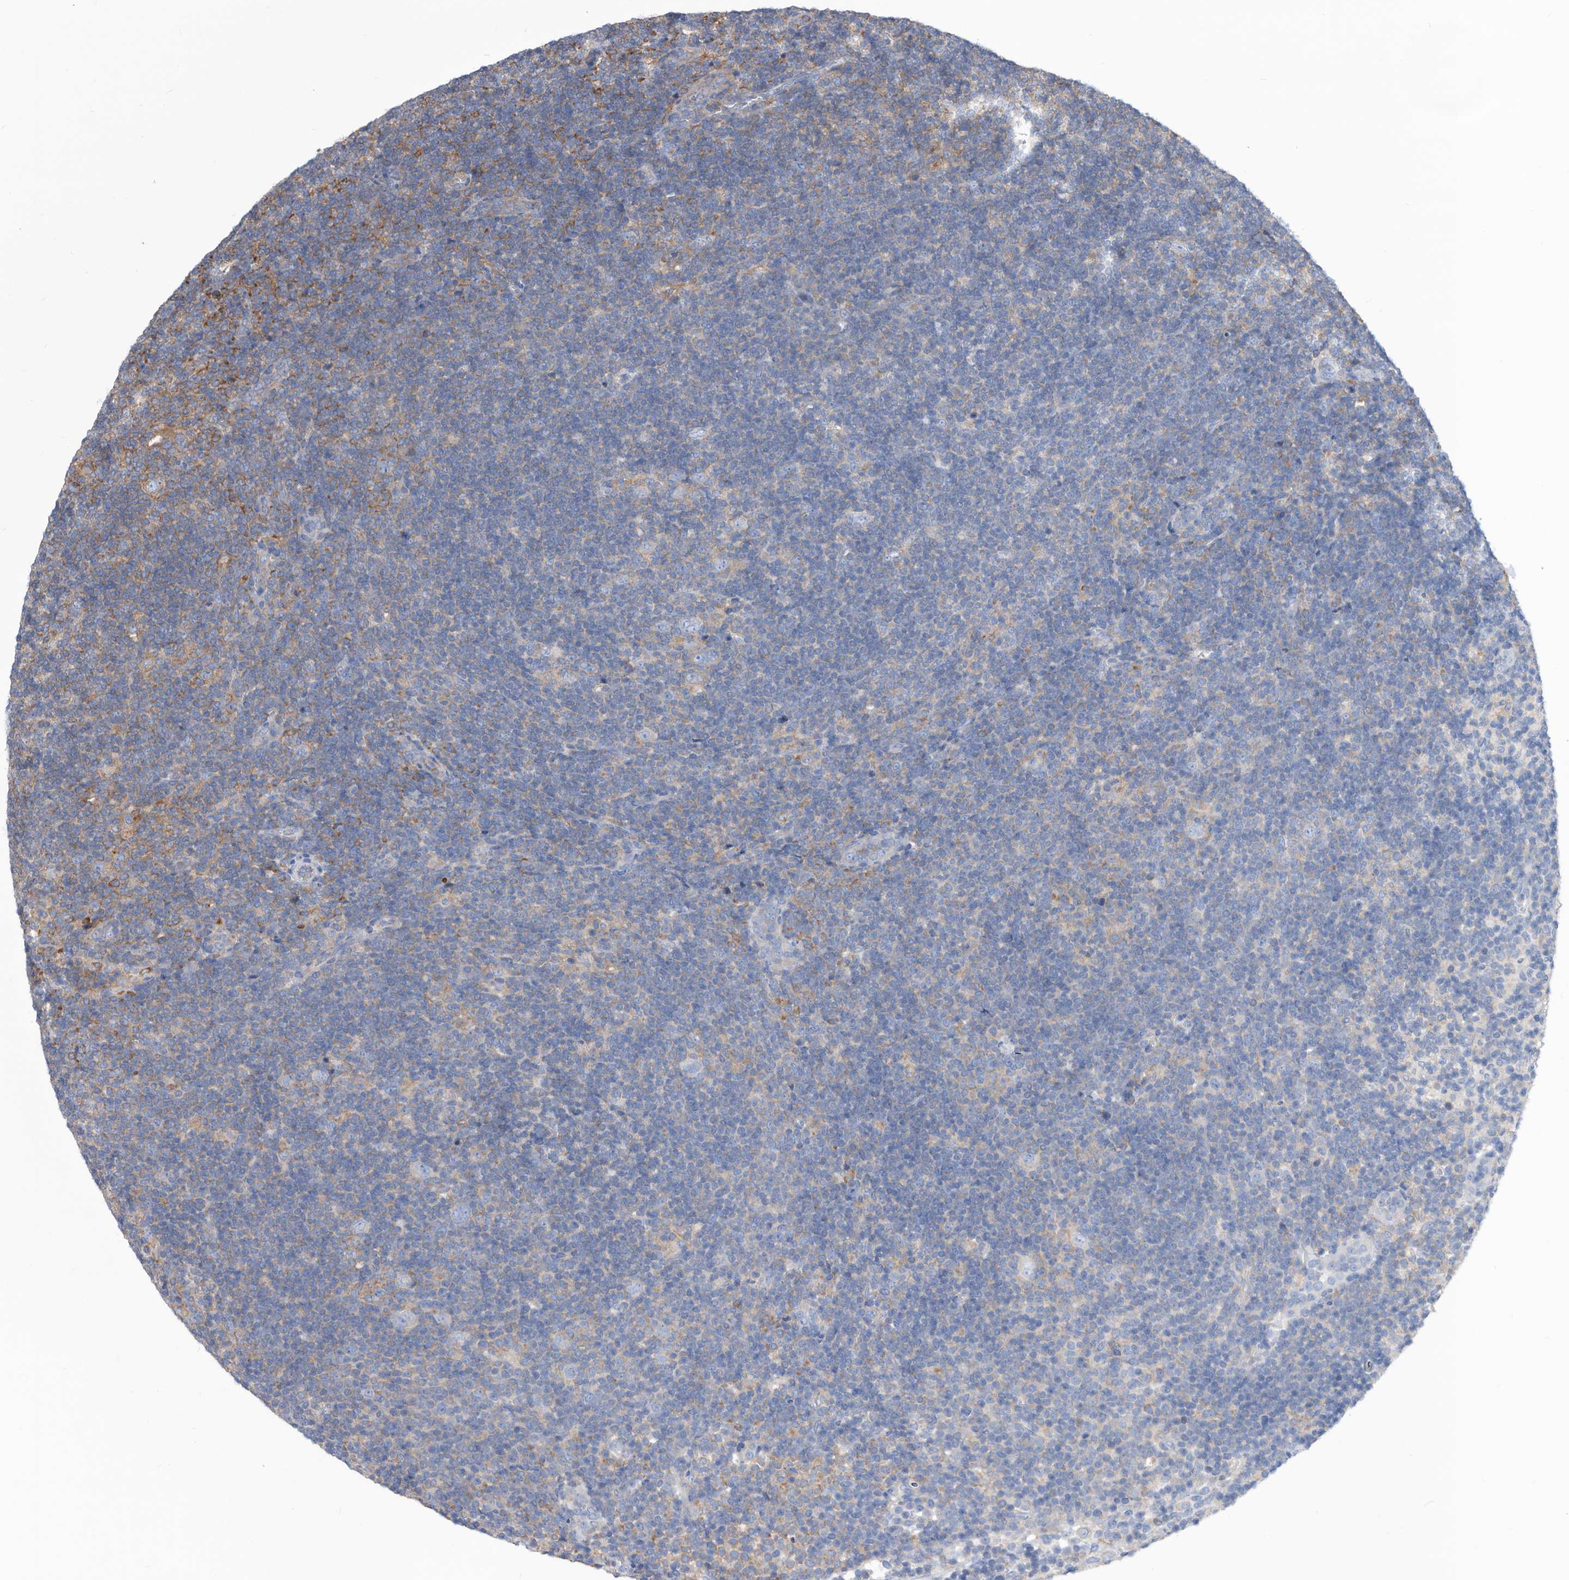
{"staining": {"intensity": "negative", "quantity": "none", "location": "none"}, "tissue": "lymphoma", "cell_type": "Tumor cells", "image_type": "cancer", "snomed": [{"axis": "morphology", "description": "Hodgkin's disease, NOS"}, {"axis": "topography", "description": "Lymph node"}], "caption": "High magnification brightfield microscopy of Hodgkin's disease stained with DAB (3,3'-diaminobenzidine) (brown) and counterstained with hematoxylin (blue): tumor cells show no significant expression.", "gene": "SMG7", "patient": {"sex": "female", "age": 57}}